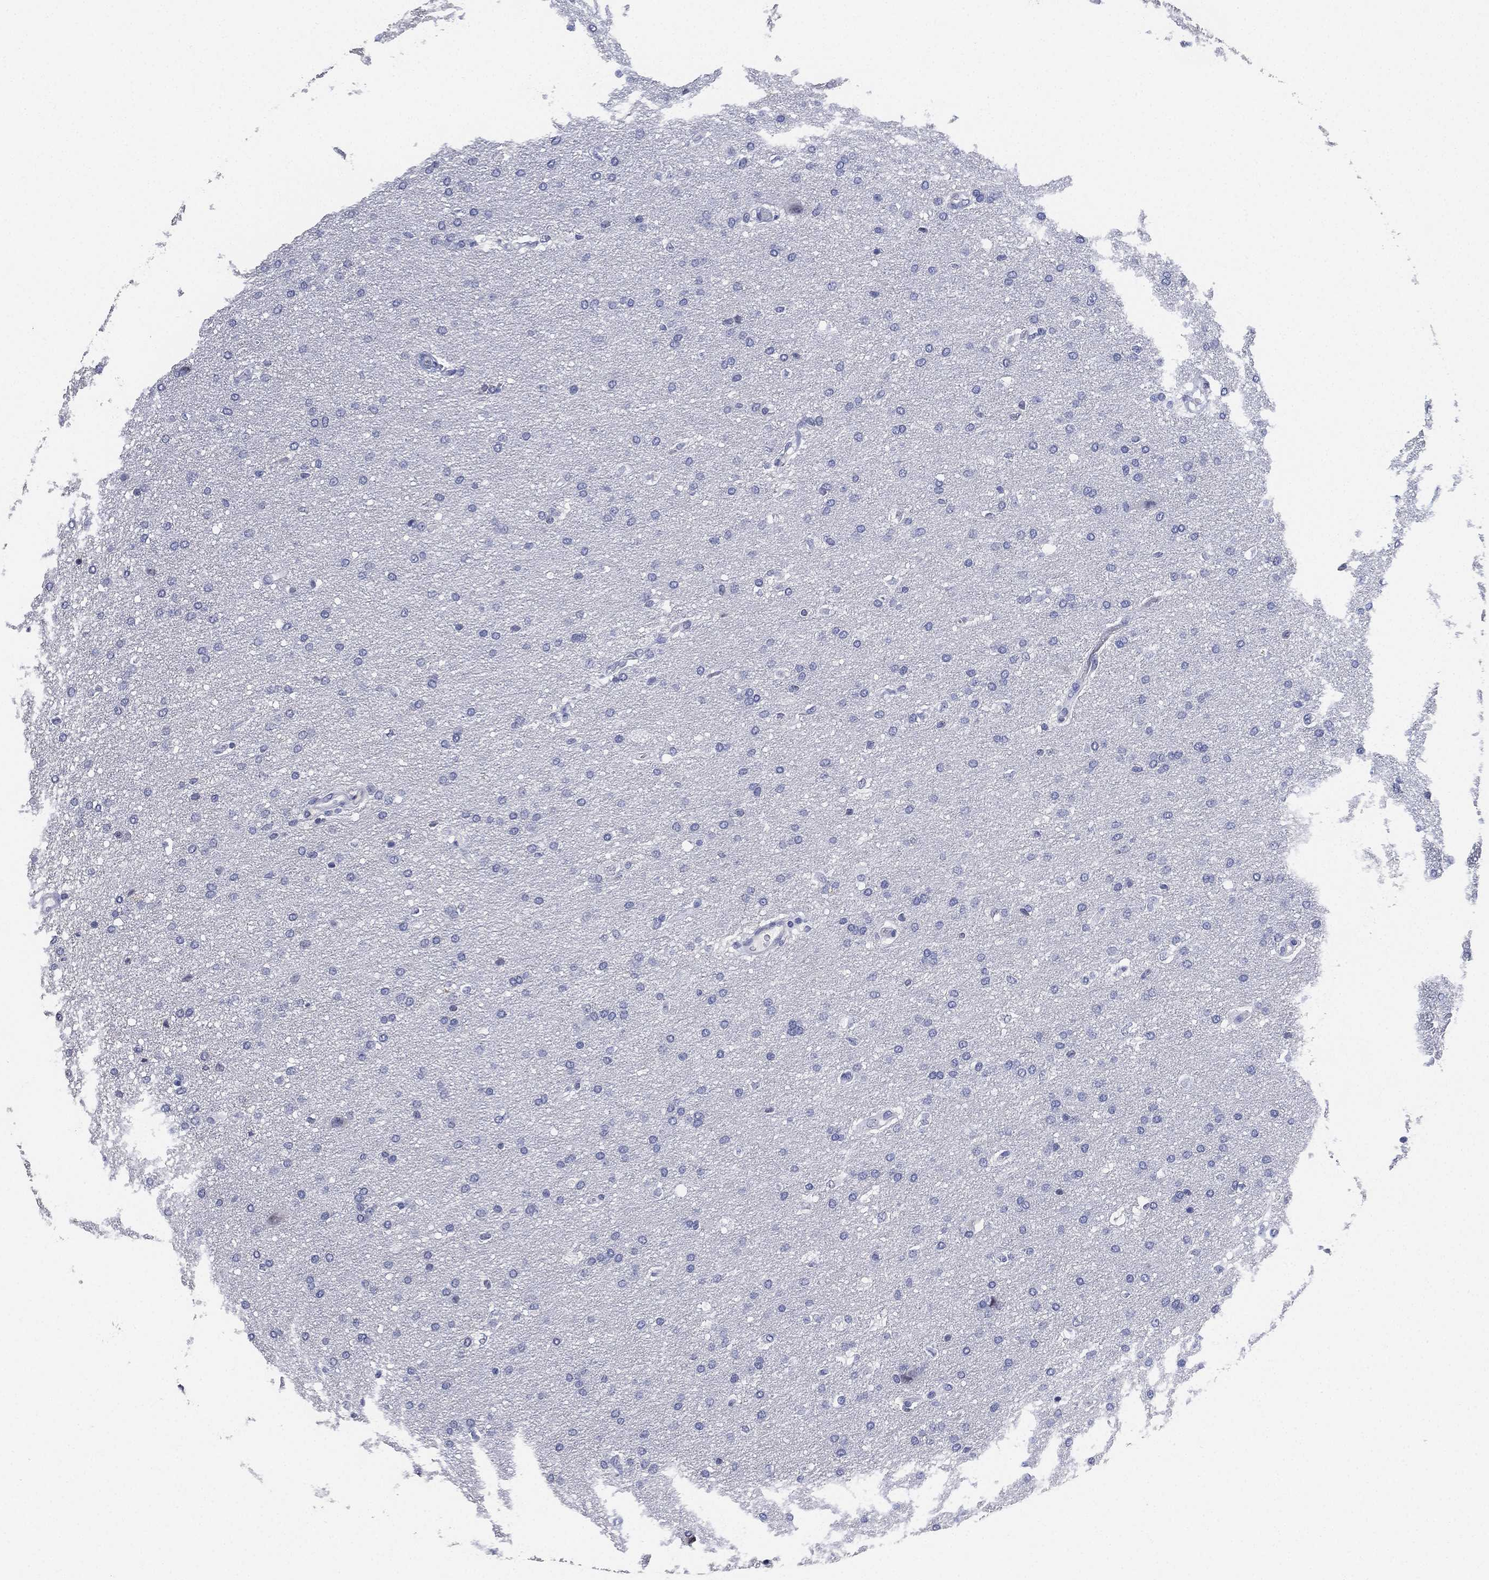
{"staining": {"intensity": "negative", "quantity": "none", "location": "none"}, "tissue": "glioma", "cell_type": "Tumor cells", "image_type": "cancer", "snomed": [{"axis": "morphology", "description": "Glioma, malignant, Low grade"}, {"axis": "topography", "description": "Brain"}], "caption": "Tumor cells show no significant protein expression in glioma.", "gene": "IYD", "patient": {"sex": "female", "age": 37}}